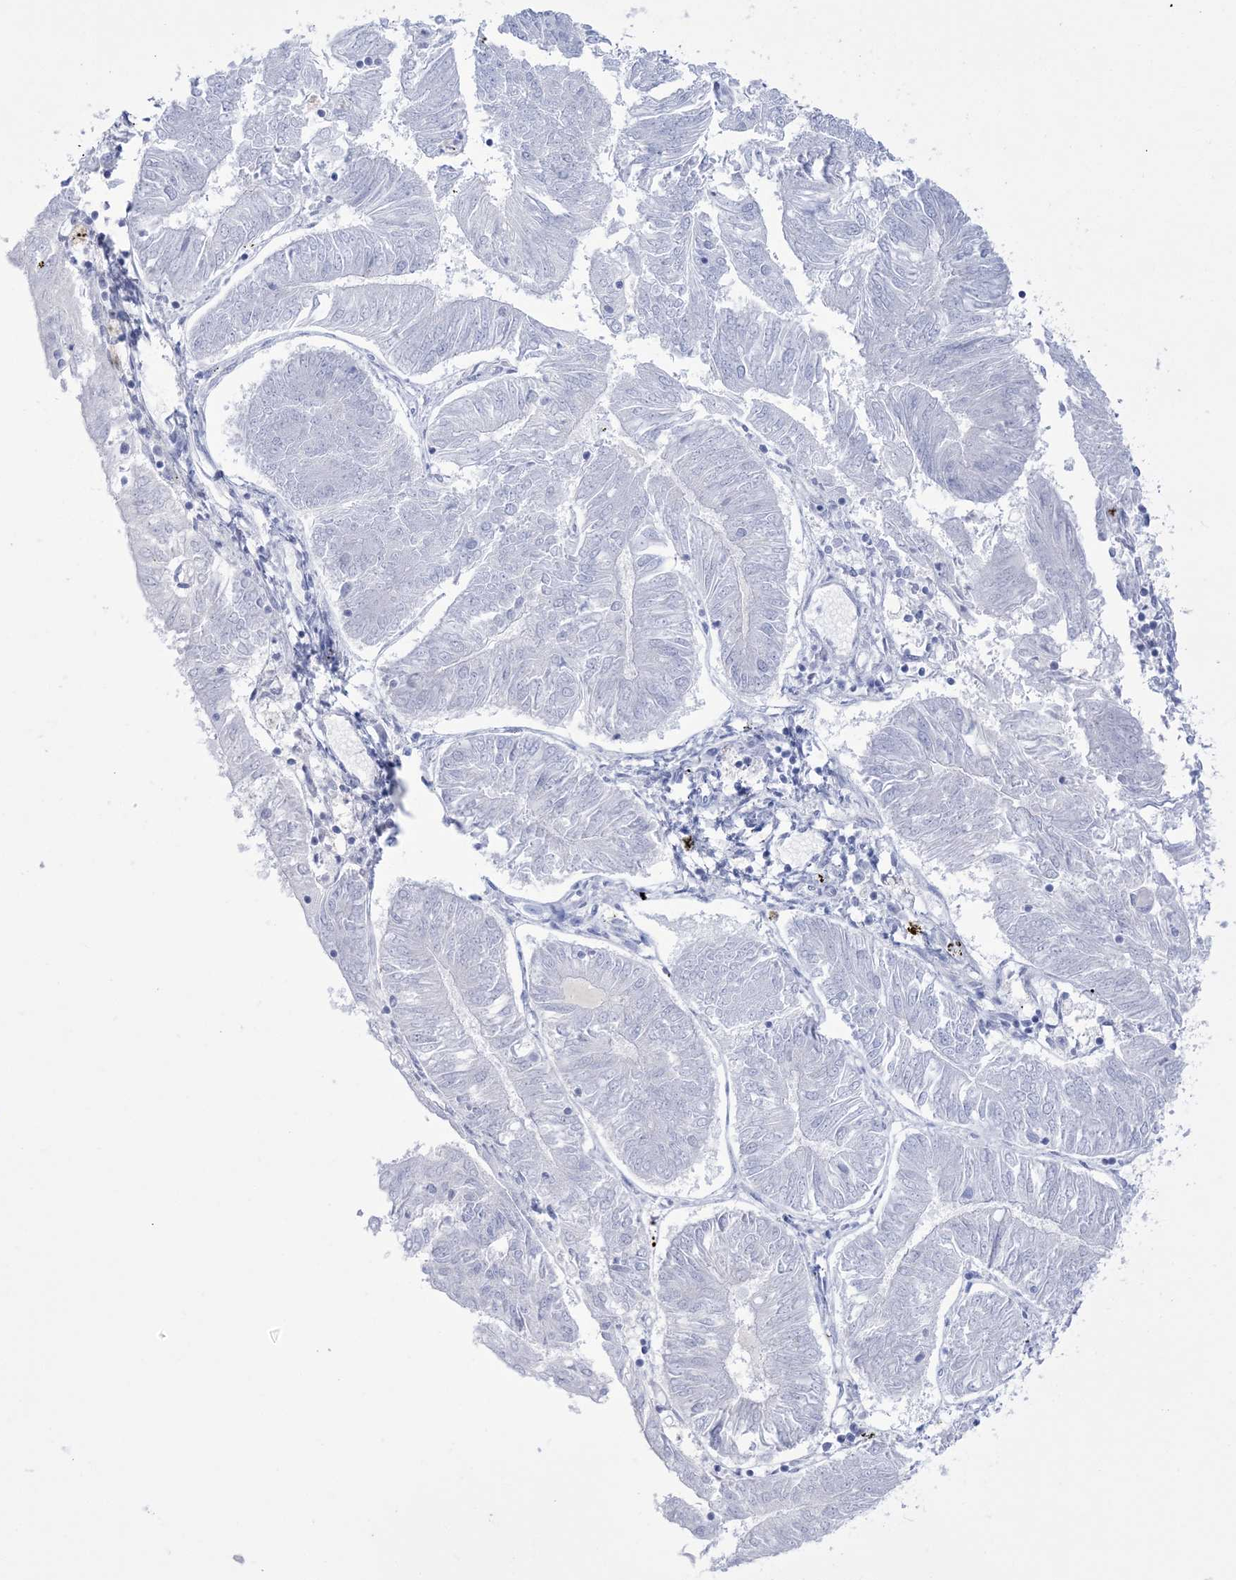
{"staining": {"intensity": "negative", "quantity": "none", "location": "none"}, "tissue": "endometrial cancer", "cell_type": "Tumor cells", "image_type": "cancer", "snomed": [{"axis": "morphology", "description": "Adenocarcinoma, NOS"}, {"axis": "topography", "description": "Endometrium"}], "caption": "IHC micrograph of human endometrial cancer stained for a protein (brown), which shows no positivity in tumor cells.", "gene": "RBP2", "patient": {"sex": "female", "age": 58}}